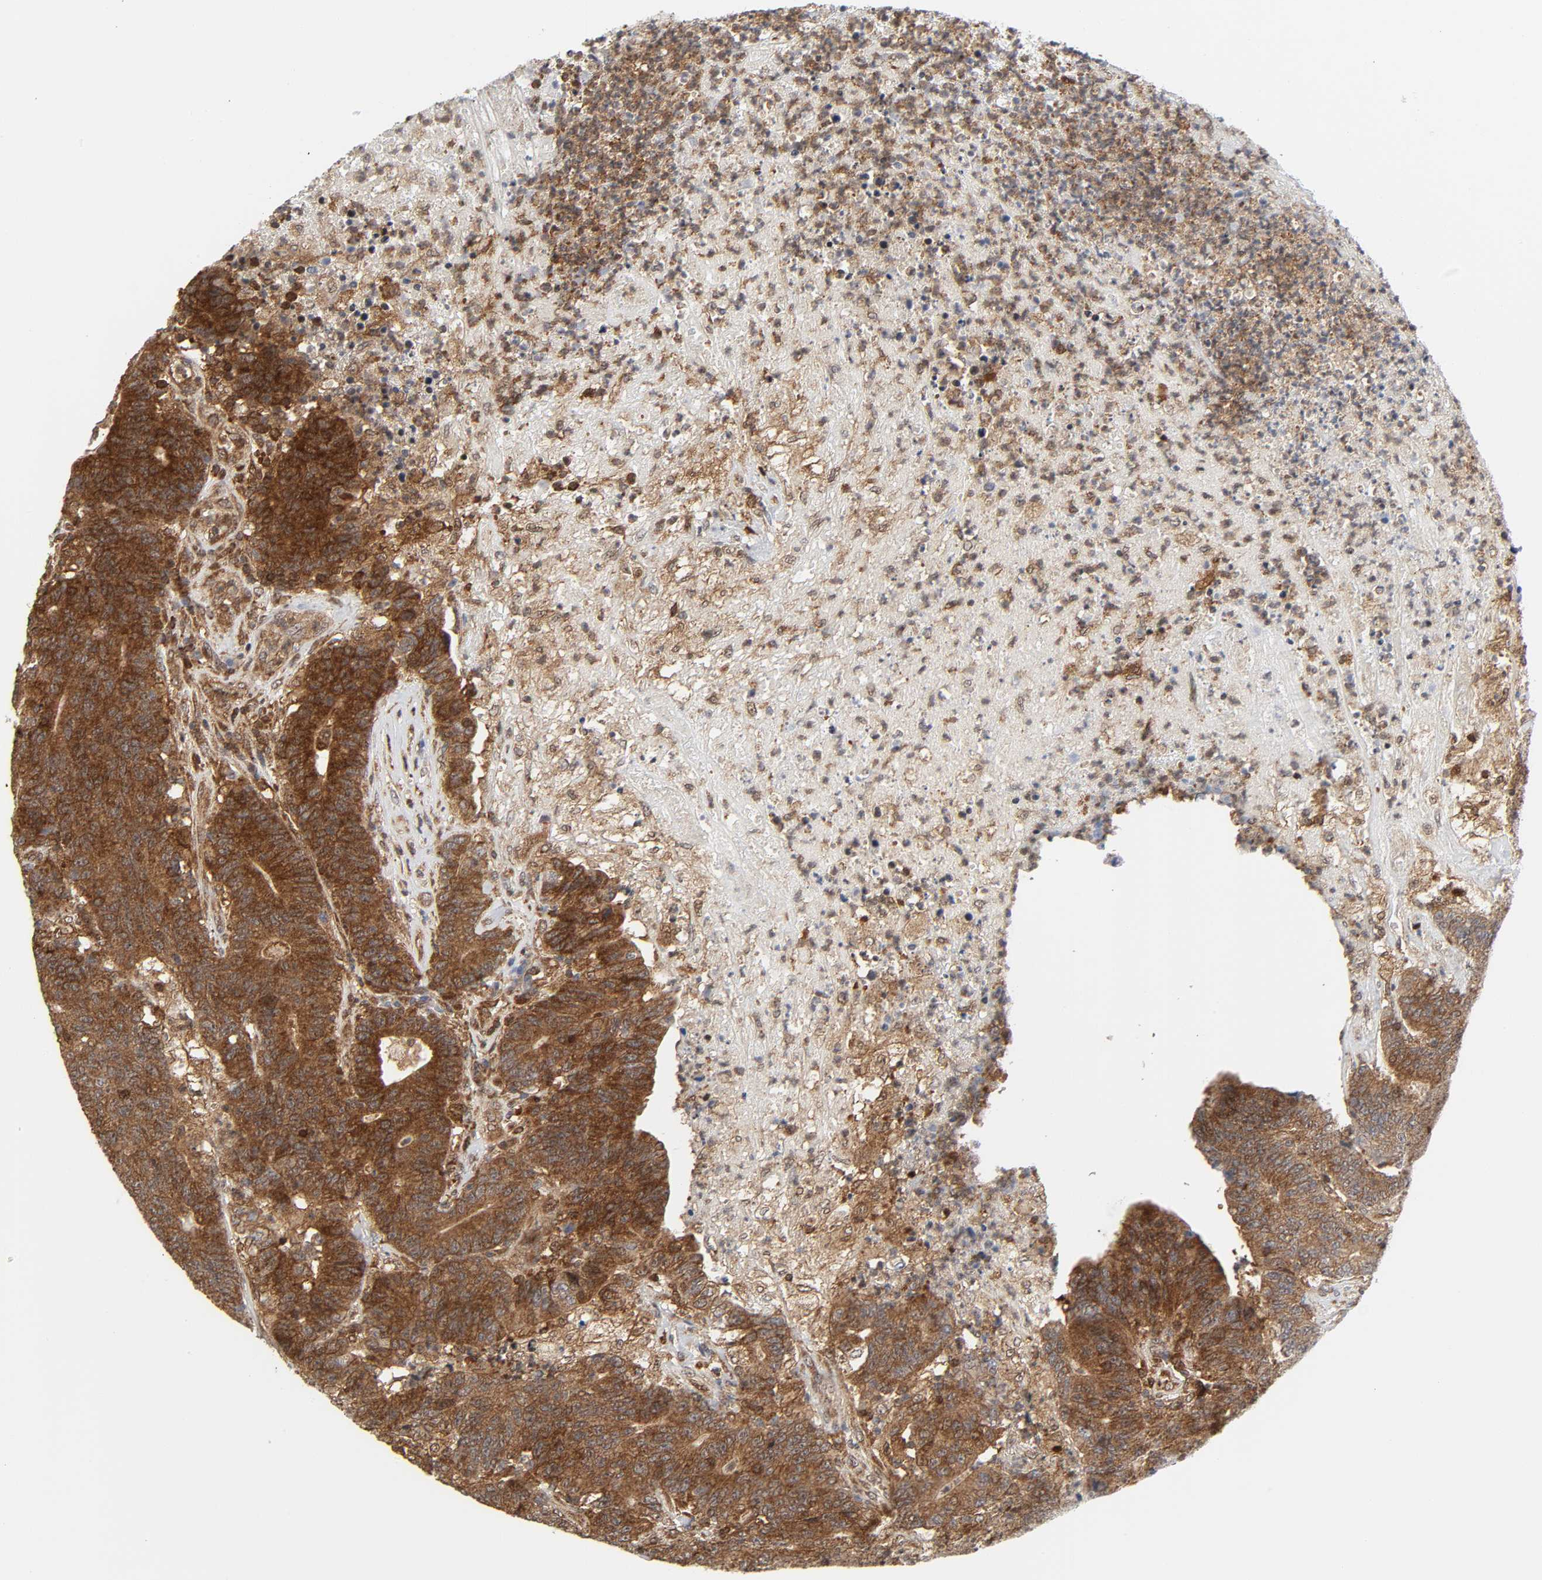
{"staining": {"intensity": "moderate", "quantity": ">75%", "location": "cytoplasmic/membranous"}, "tissue": "colorectal cancer", "cell_type": "Tumor cells", "image_type": "cancer", "snomed": [{"axis": "morphology", "description": "Normal tissue, NOS"}, {"axis": "morphology", "description": "Adenocarcinoma, NOS"}, {"axis": "topography", "description": "Colon"}], "caption": "Protein expression analysis of human adenocarcinoma (colorectal) reveals moderate cytoplasmic/membranous expression in approximately >75% of tumor cells.", "gene": "MAPK1", "patient": {"sex": "female", "age": 75}}